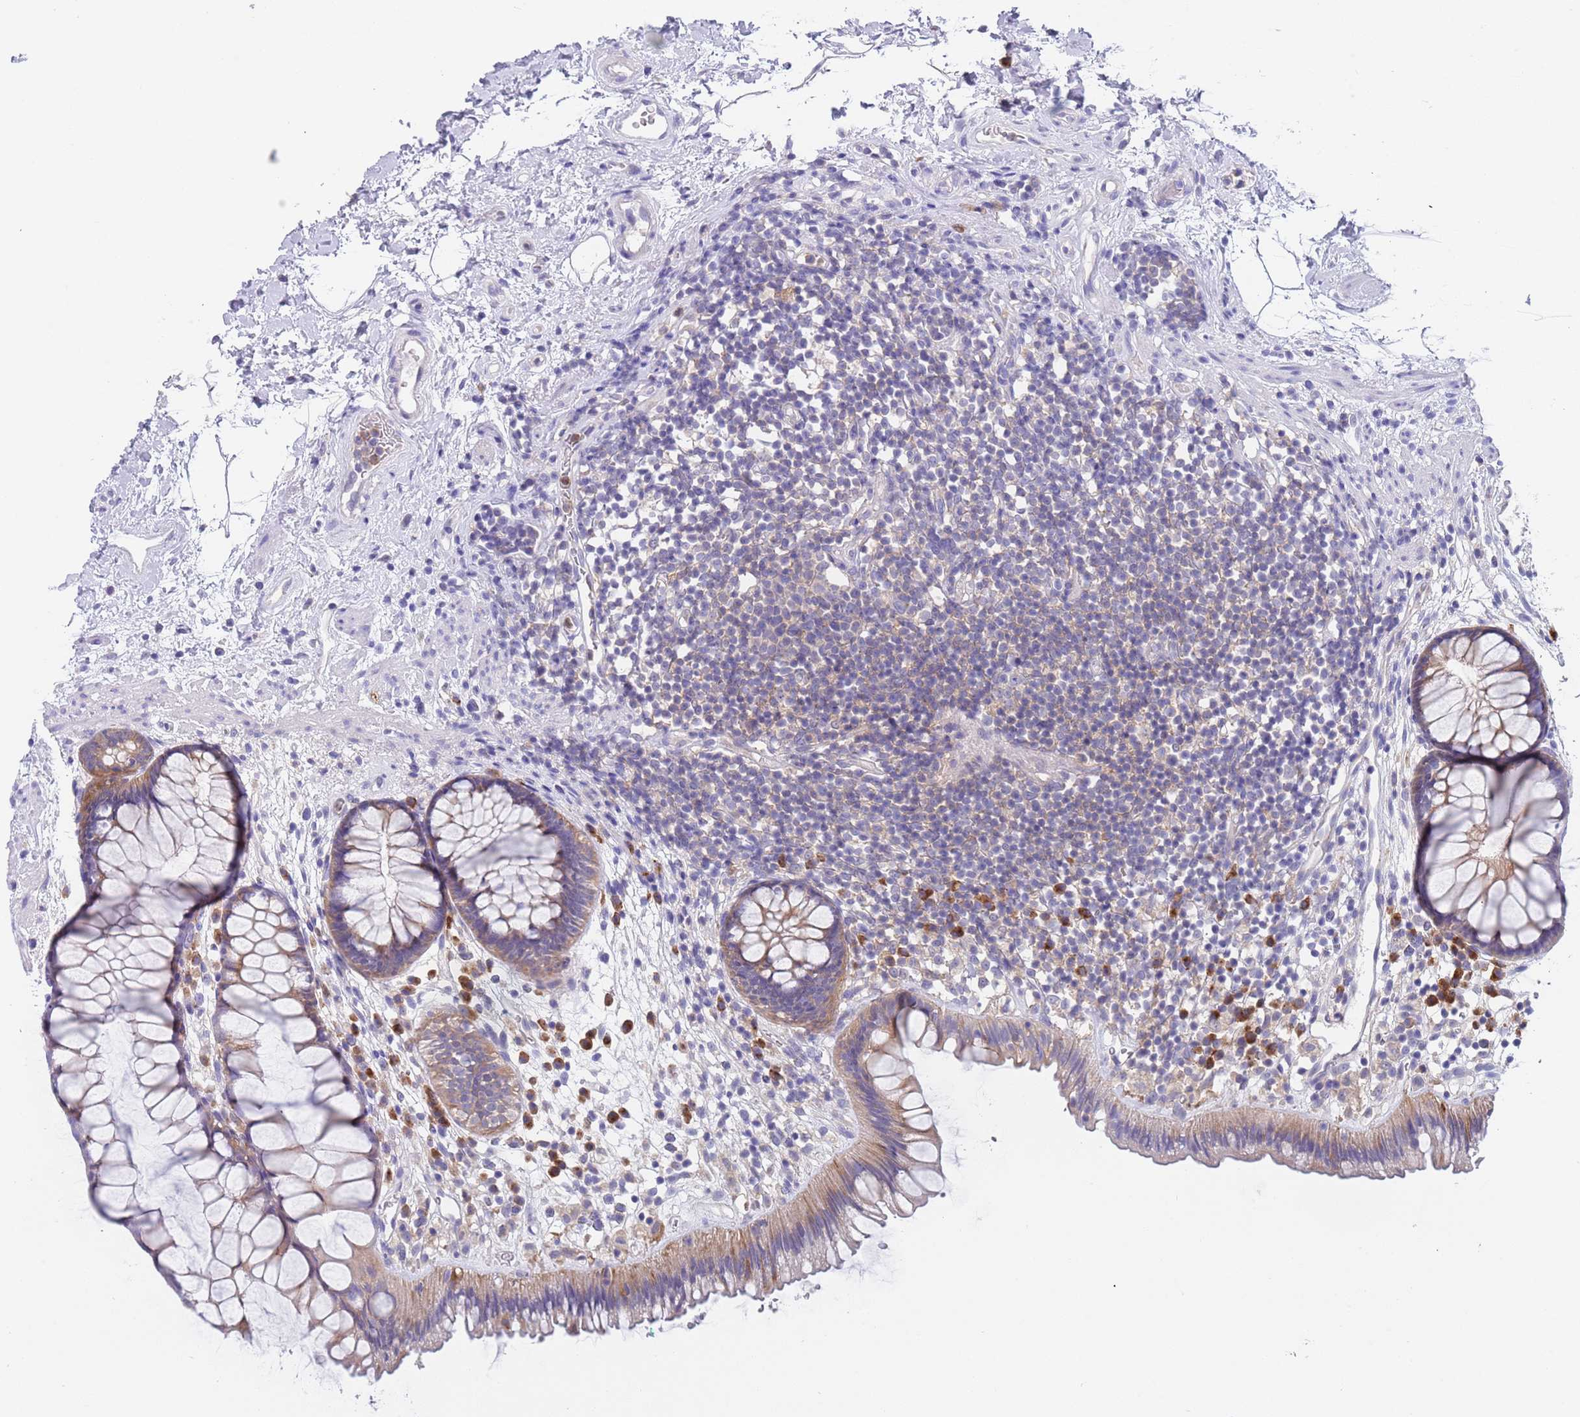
{"staining": {"intensity": "moderate", "quantity": ">75%", "location": "cytoplasmic/membranous"}, "tissue": "rectum", "cell_type": "Glandular cells", "image_type": "normal", "snomed": [{"axis": "morphology", "description": "Normal tissue, NOS"}, {"axis": "topography", "description": "Rectum"}], "caption": "A histopathology image of rectum stained for a protein shows moderate cytoplasmic/membranous brown staining in glandular cells. The protein of interest is stained brown, and the nuclei are stained in blue (DAB IHC with brightfield microscopy, high magnification).", "gene": "TYW1B", "patient": {"sex": "male", "age": 51}}